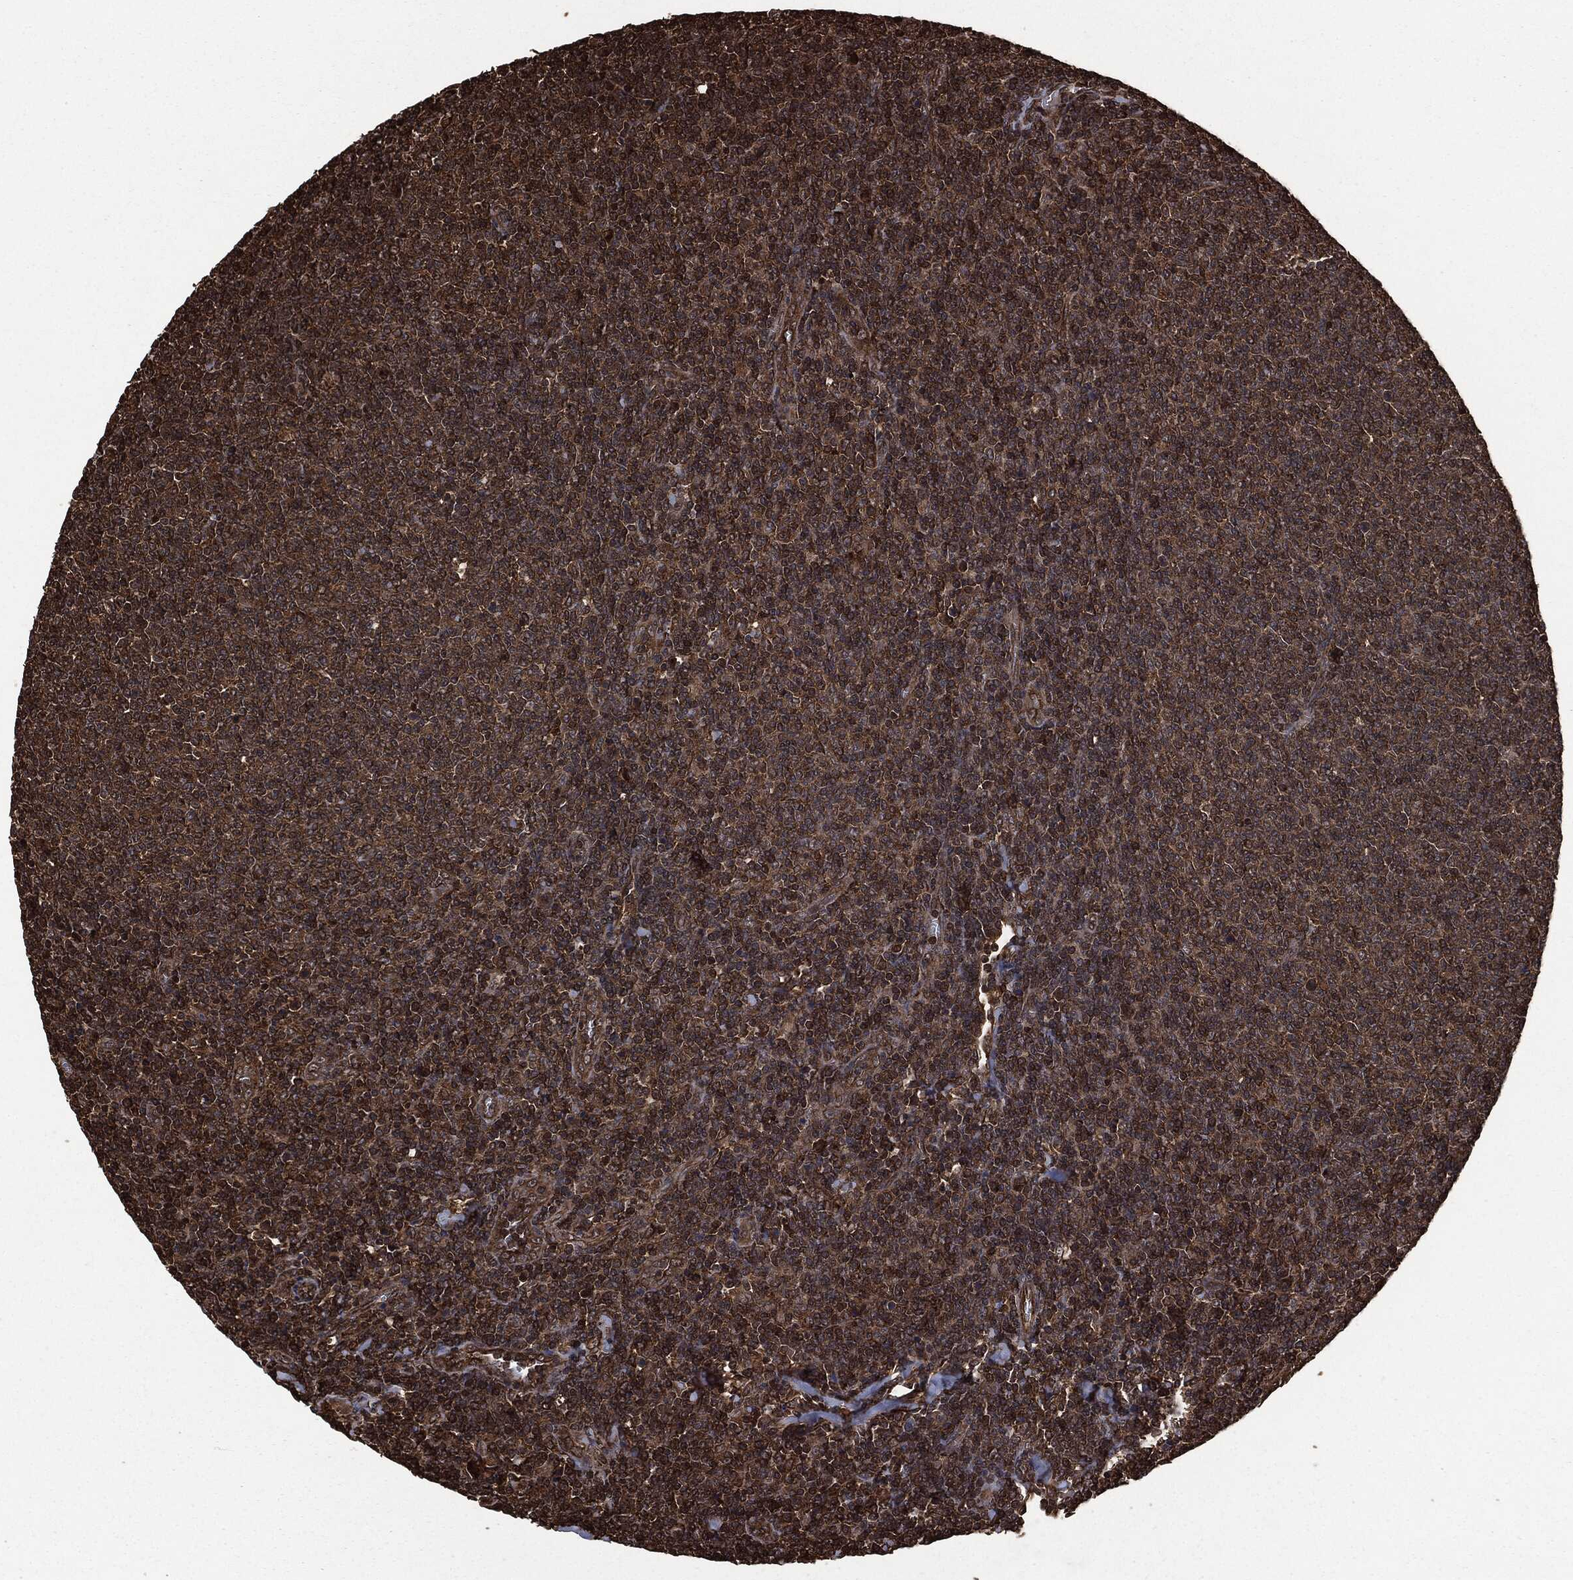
{"staining": {"intensity": "moderate", "quantity": "25%-75%", "location": "cytoplasmic/membranous"}, "tissue": "lymphoma", "cell_type": "Tumor cells", "image_type": "cancer", "snomed": [{"axis": "morphology", "description": "Malignant lymphoma, non-Hodgkin's type, Low grade"}, {"axis": "topography", "description": "Lymph node"}], "caption": "Human lymphoma stained with a protein marker exhibits moderate staining in tumor cells.", "gene": "HRAS", "patient": {"sex": "male", "age": 52}}